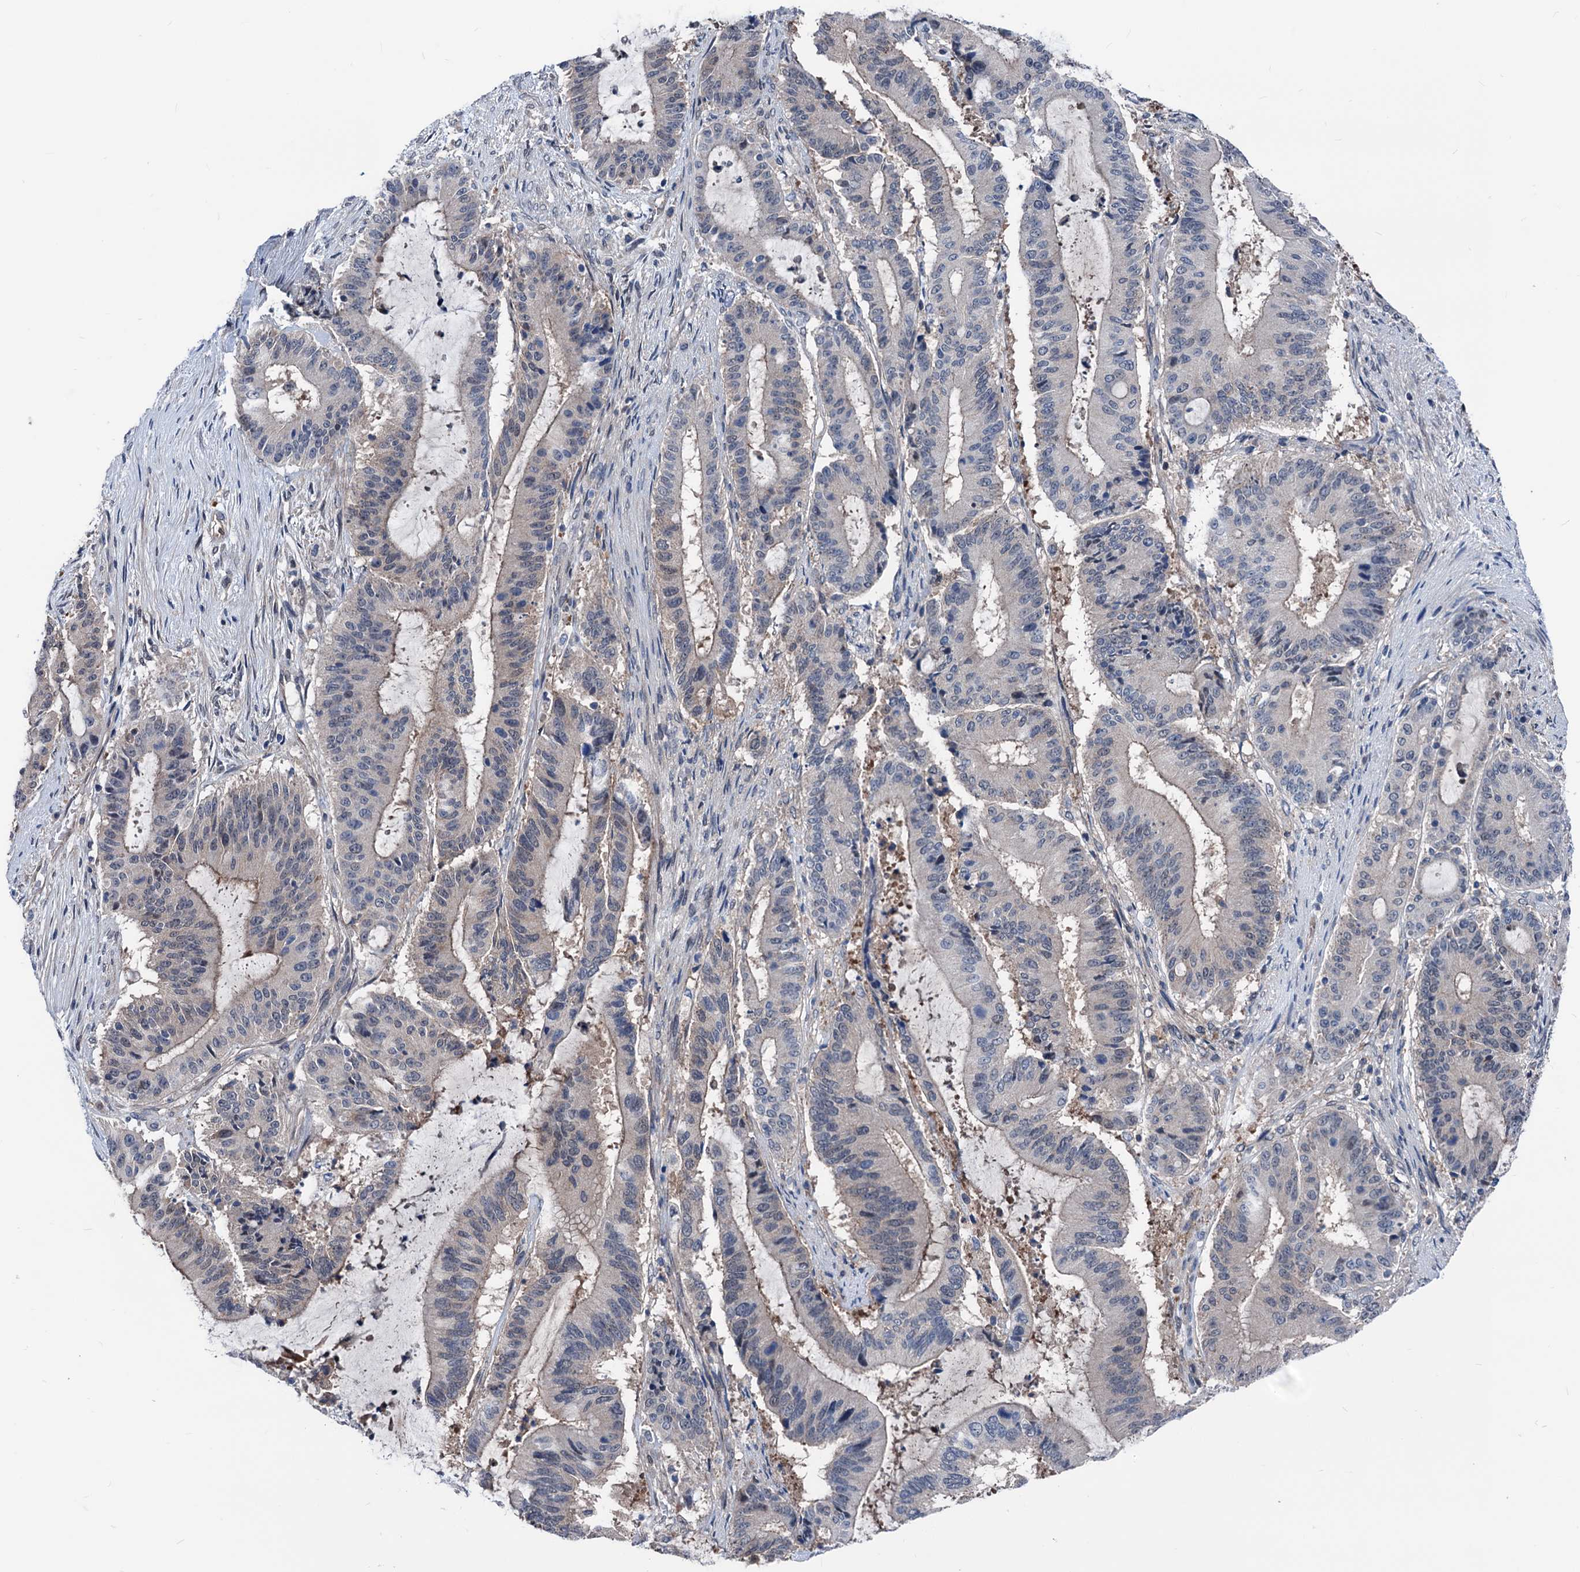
{"staining": {"intensity": "weak", "quantity": ">75%", "location": "cytoplasmic/membranous"}, "tissue": "liver cancer", "cell_type": "Tumor cells", "image_type": "cancer", "snomed": [{"axis": "morphology", "description": "Normal tissue, NOS"}, {"axis": "morphology", "description": "Cholangiocarcinoma"}, {"axis": "topography", "description": "Liver"}, {"axis": "topography", "description": "Peripheral nerve tissue"}], "caption": "Protein expression analysis of liver cholangiocarcinoma shows weak cytoplasmic/membranous staining in approximately >75% of tumor cells.", "gene": "GLO1", "patient": {"sex": "female", "age": 73}}